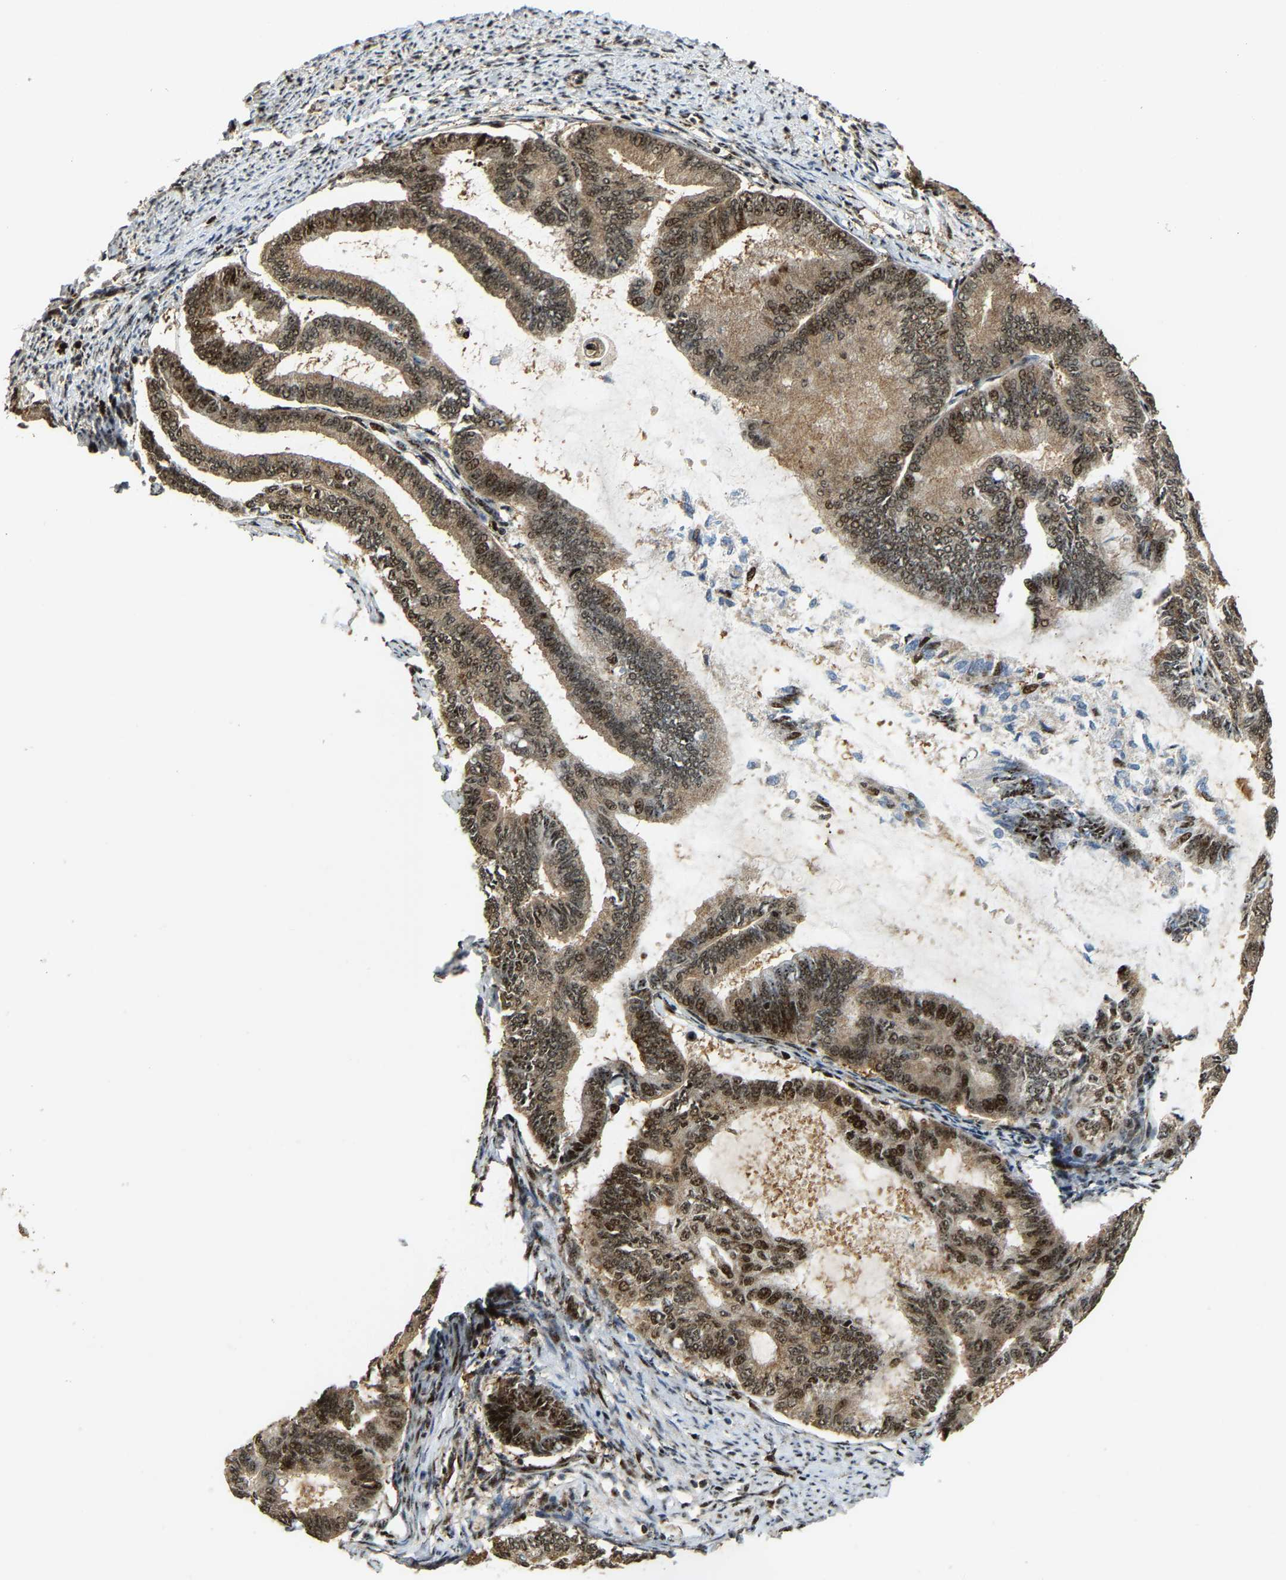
{"staining": {"intensity": "strong", "quantity": ">75%", "location": "cytoplasmic/membranous,nuclear"}, "tissue": "endometrial cancer", "cell_type": "Tumor cells", "image_type": "cancer", "snomed": [{"axis": "morphology", "description": "Adenocarcinoma, NOS"}, {"axis": "topography", "description": "Endometrium"}], "caption": "Immunohistochemical staining of adenocarcinoma (endometrial) demonstrates high levels of strong cytoplasmic/membranous and nuclear protein positivity in approximately >75% of tumor cells. The staining is performed using DAB (3,3'-diaminobenzidine) brown chromogen to label protein expression. The nuclei are counter-stained blue using hematoxylin.", "gene": "ZNF687", "patient": {"sex": "female", "age": 86}}